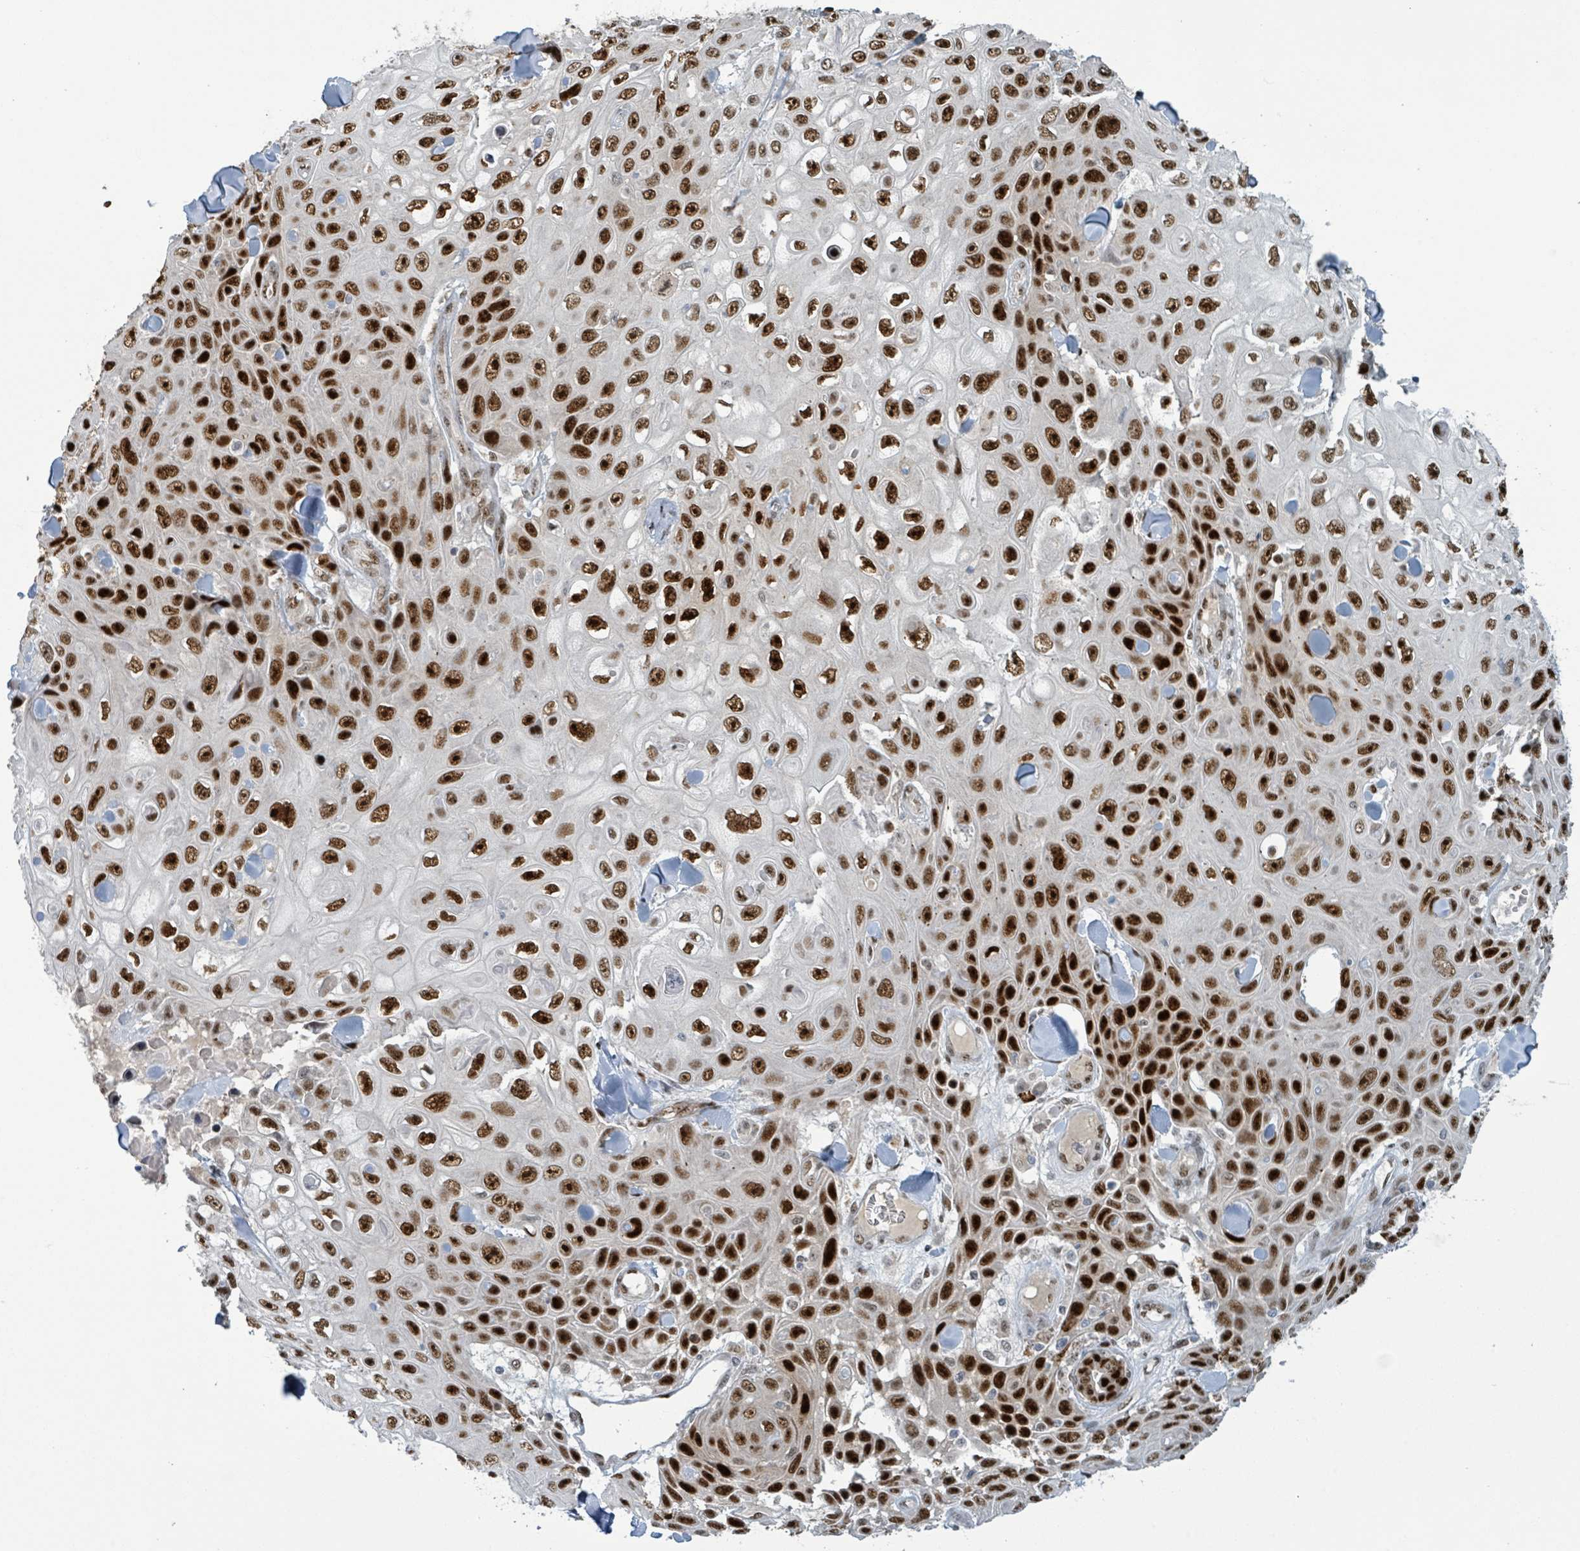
{"staining": {"intensity": "strong", "quantity": ">75%", "location": "nuclear"}, "tissue": "skin cancer", "cell_type": "Tumor cells", "image_type": "cancer", "snomed": [{"axis": "morphology", "description": "Squamous cell carcinoma, NOS"}, {"axis": "topography", "description": "Skin"}], "caption": "Immunohistochemical staining of human skin squamous cell carcinoma displays high levels of strong nuclear protein expression in approximately >75% of tumor cells.", "gene": "KLF3", "patient": {"sex": "male", "age": 82}}